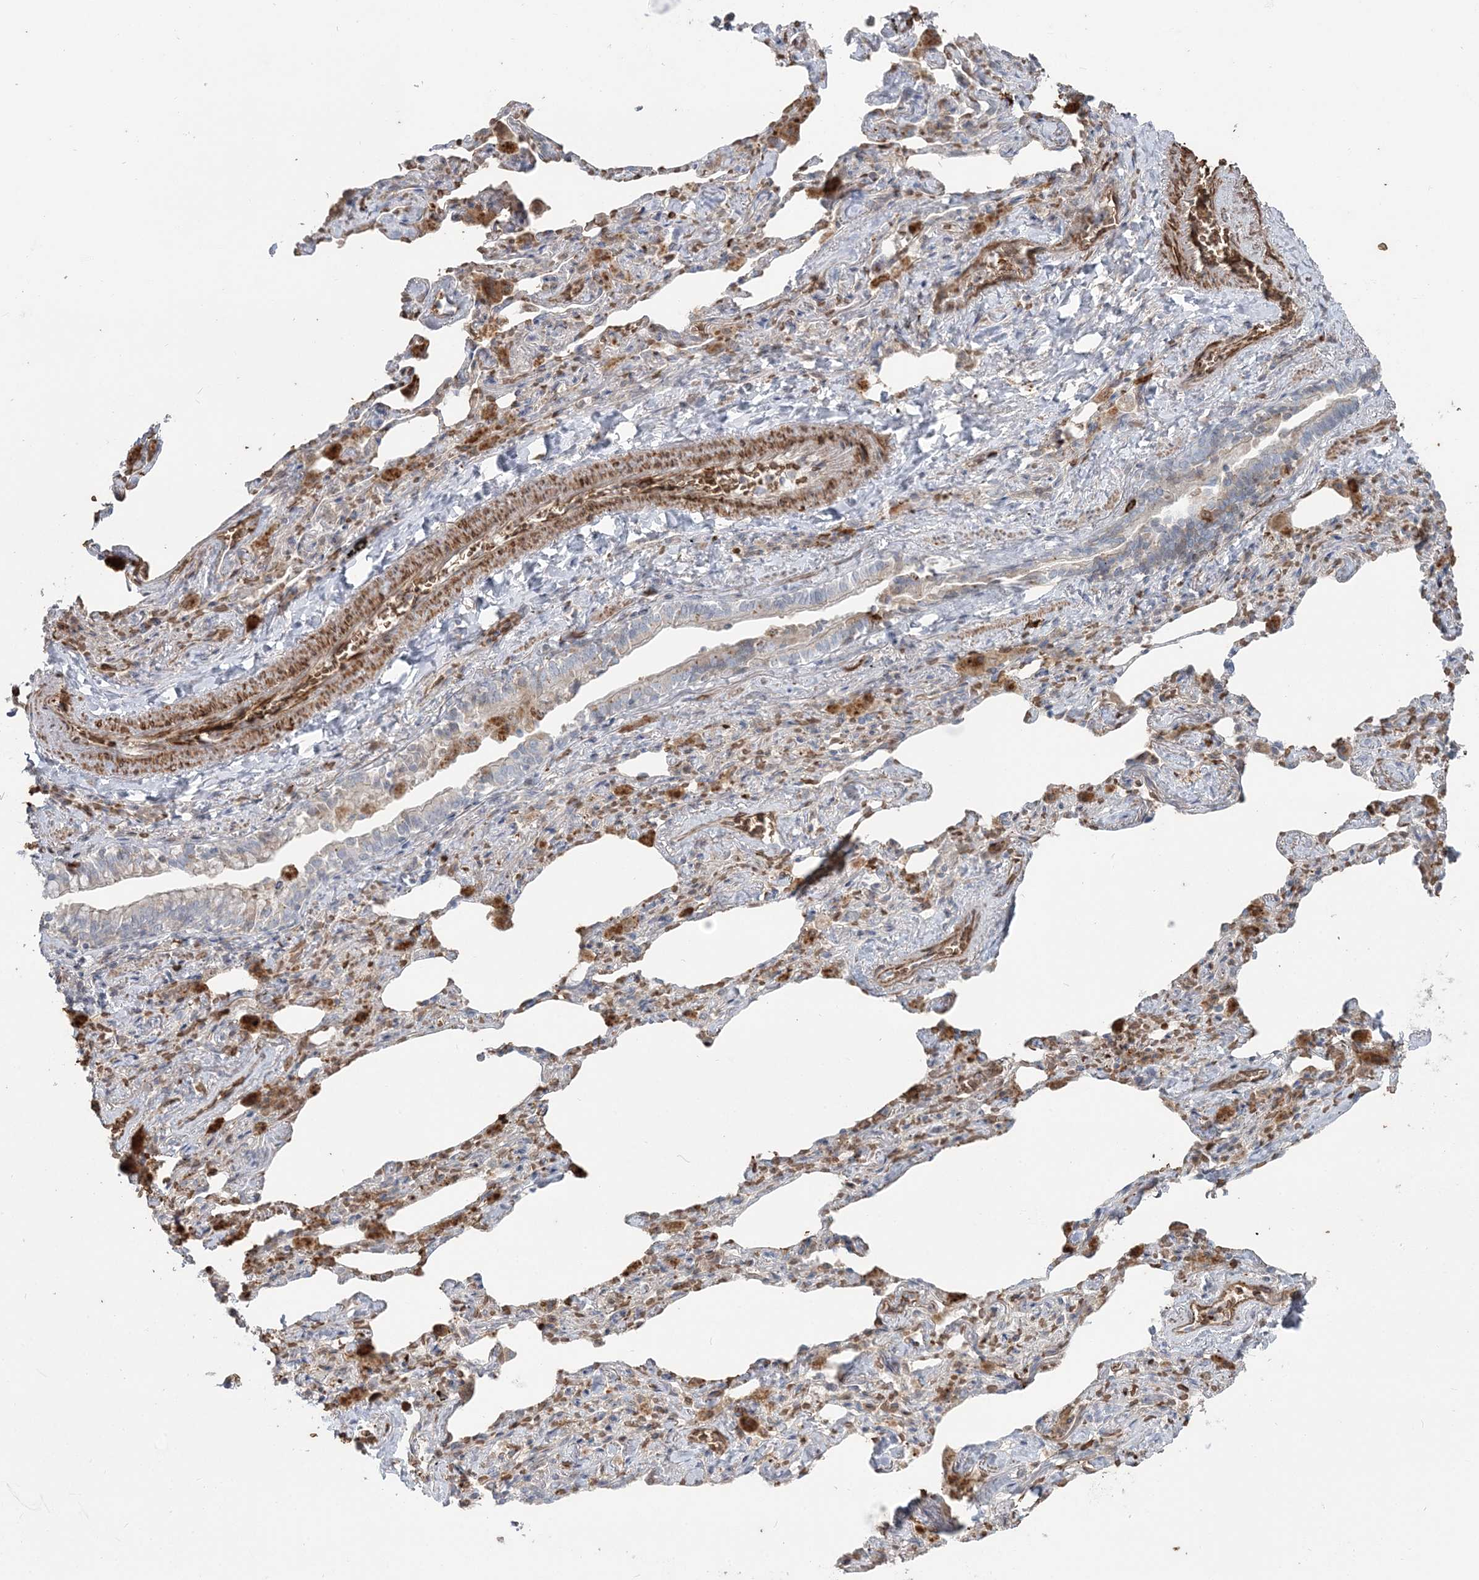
{"staining": {"intensity": "negative", "quantity": "none", "location": "none"}, "tissue": "lung cancer", "cell_type": "Tumor cells", "image_type": "cancer", "snomed": [{"axis": "morphology", "description": "Adenocarcinoma, NOS"}, {"axis": "topography", "description": "Lung"}], "caption": "The image reveals no staining of tumor cells in adenocarcinoma (lung).", "gene": "SERINC1", "patient": {"sex": "female", "age": 51}}